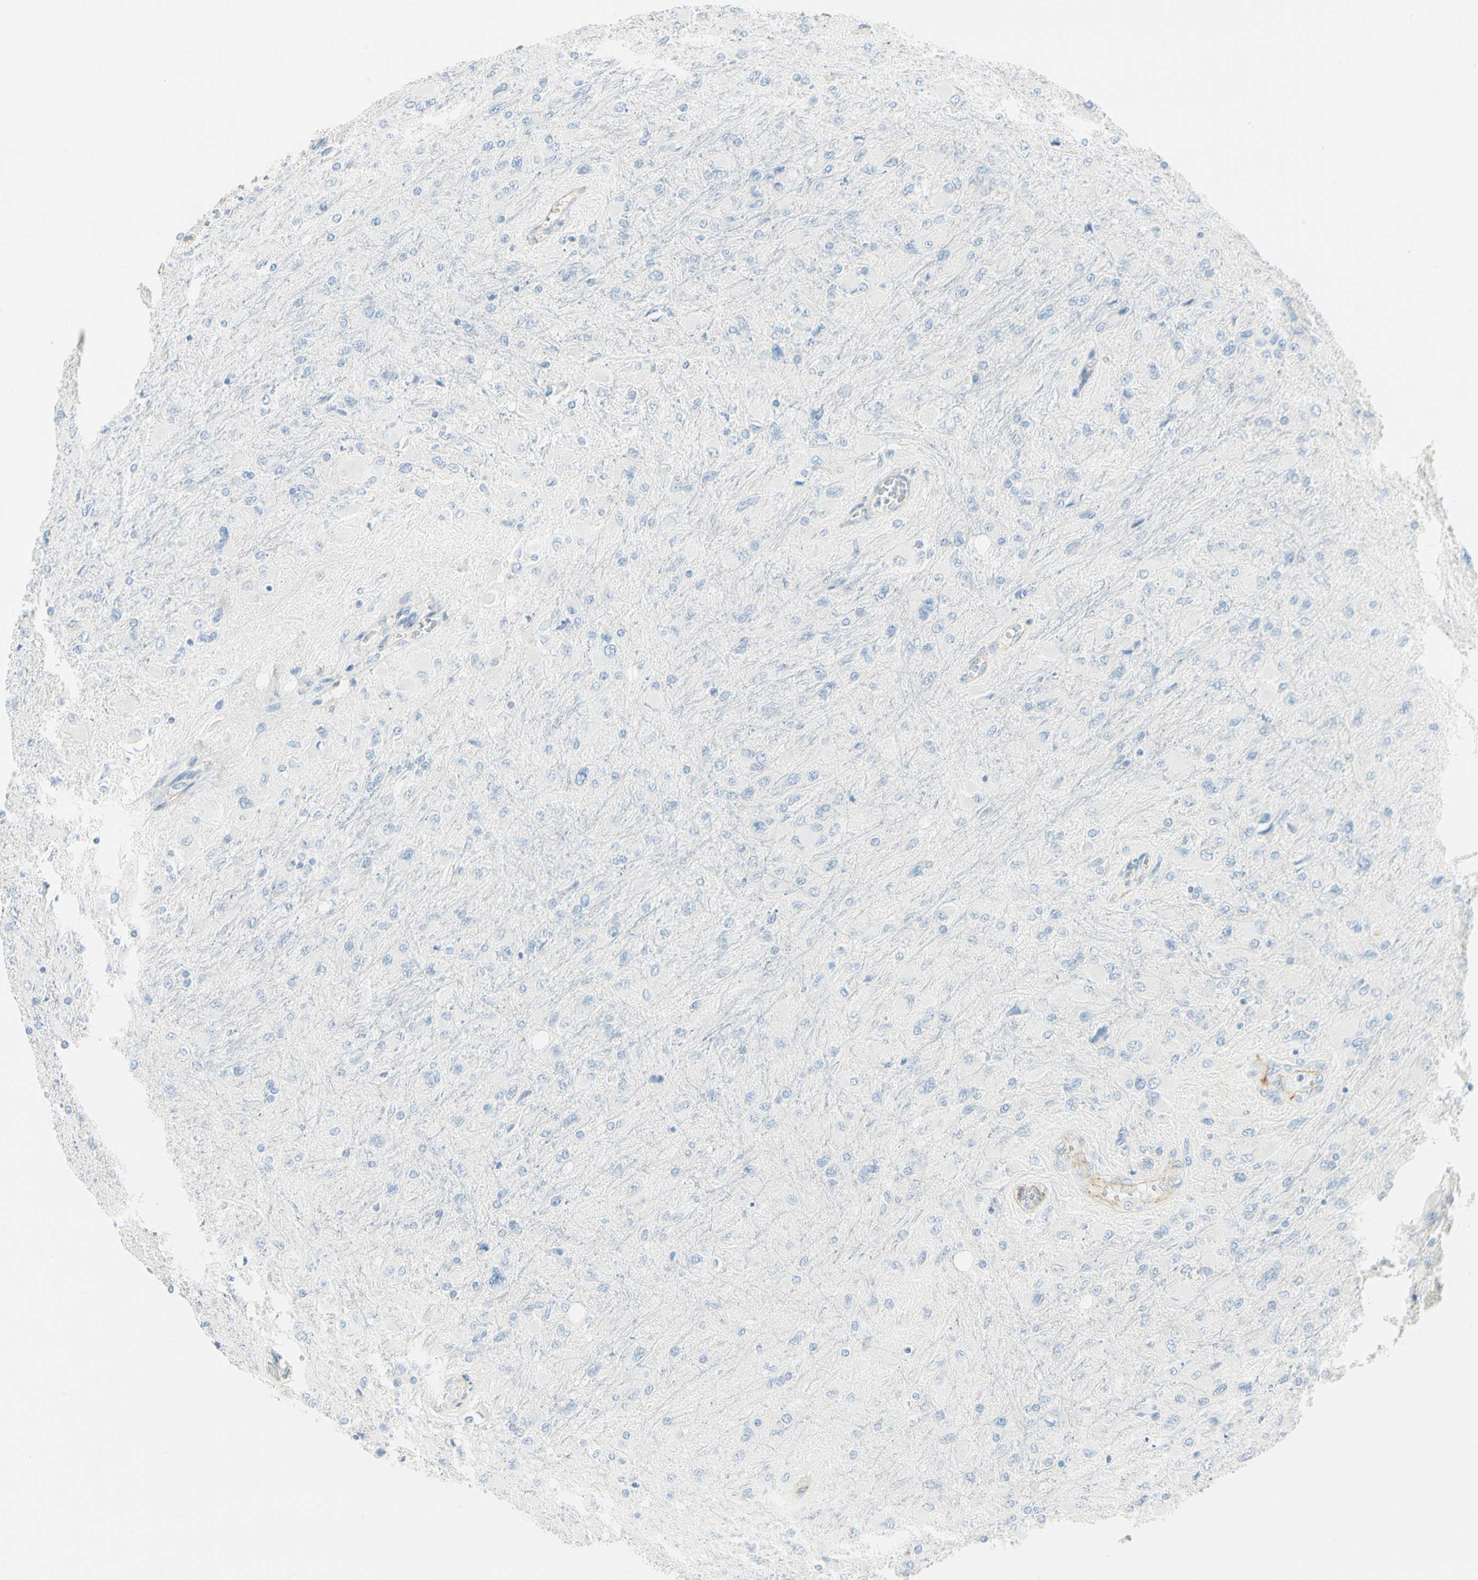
{"staining": {"intensity": "negative", "quantity": "none", "location": "none"}, "tissue": "glioma", "cell_type": "Tumor cells", "image_type": "cancer", "snomed": [{"axis": "morphology", "description": "Glioma, malignant, High grade"}, {"axis": "topography", "description": "Cerebral cortex"}], "caption": "Human glioma stained for a protein using immunohistochemistry (IHC) reveals no expression in tumor cells.", "gene": "VPS9D1", "patient": {"sex": "female", "age": 36}}